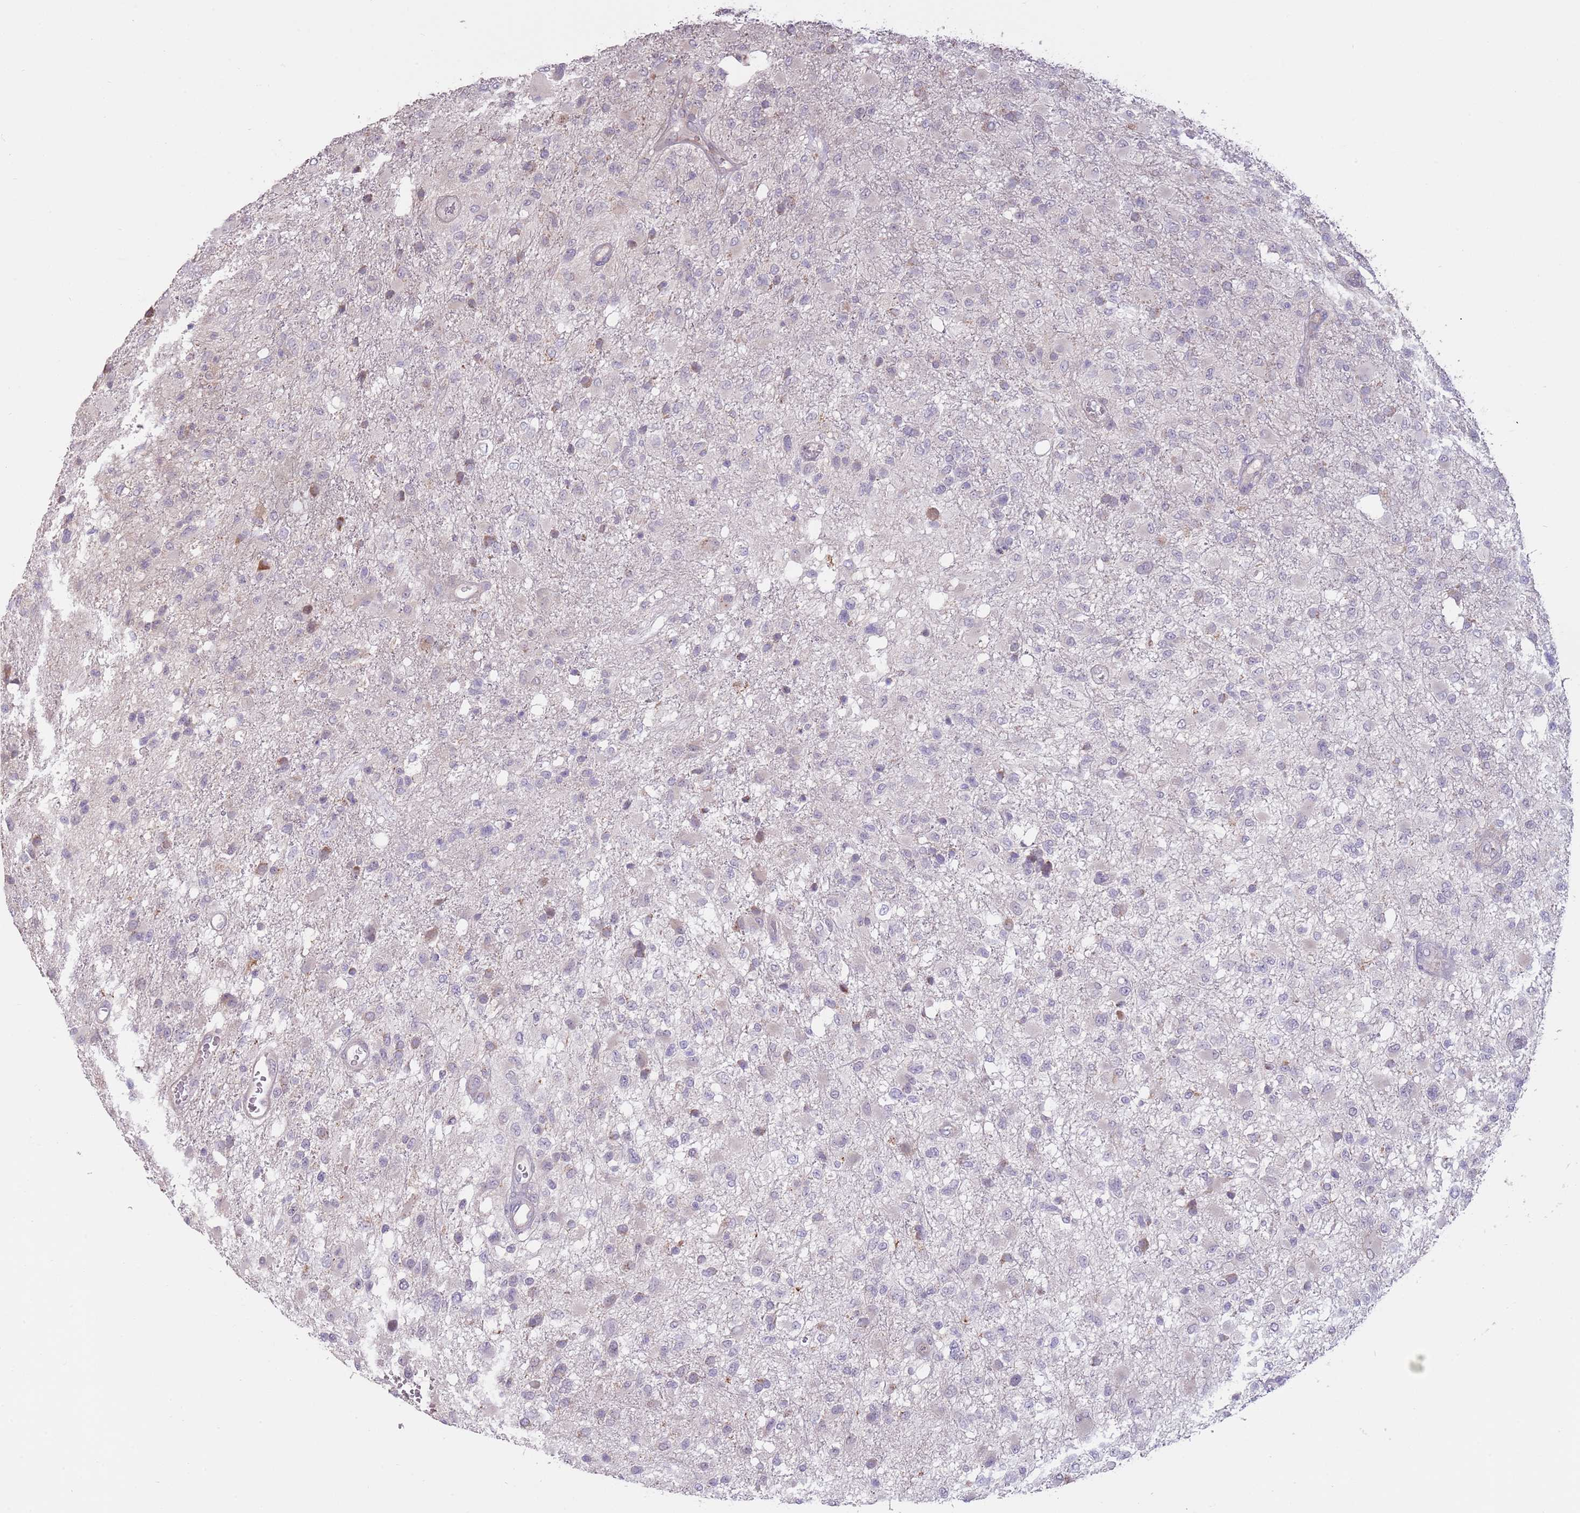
{"staining": {"intensity": "moderate", "quantity": "<25%", "location": "cytoplasmic/membranous"}, "tissue": "glioma", "cell_type": "Tumor cells", "image_type": "cancer", "snomed": [{"axis": "morphology", "description": "Glioma, malignant, High grade"}, {"axis": "topography", "description": "Brain"}], "caption": "Immunohistochemistry (IHC) photomicrograph of neoplastic tissue: glioma stained using immunohistochemistry shows low levels of moderate protein expression localized specifically in the cytoplasmic/membranous of tumor cells, appearing as a cytoplasmic/membranous brown color.", "gene": "LDHD", "patient": {"sex": "female", "age": 74}}